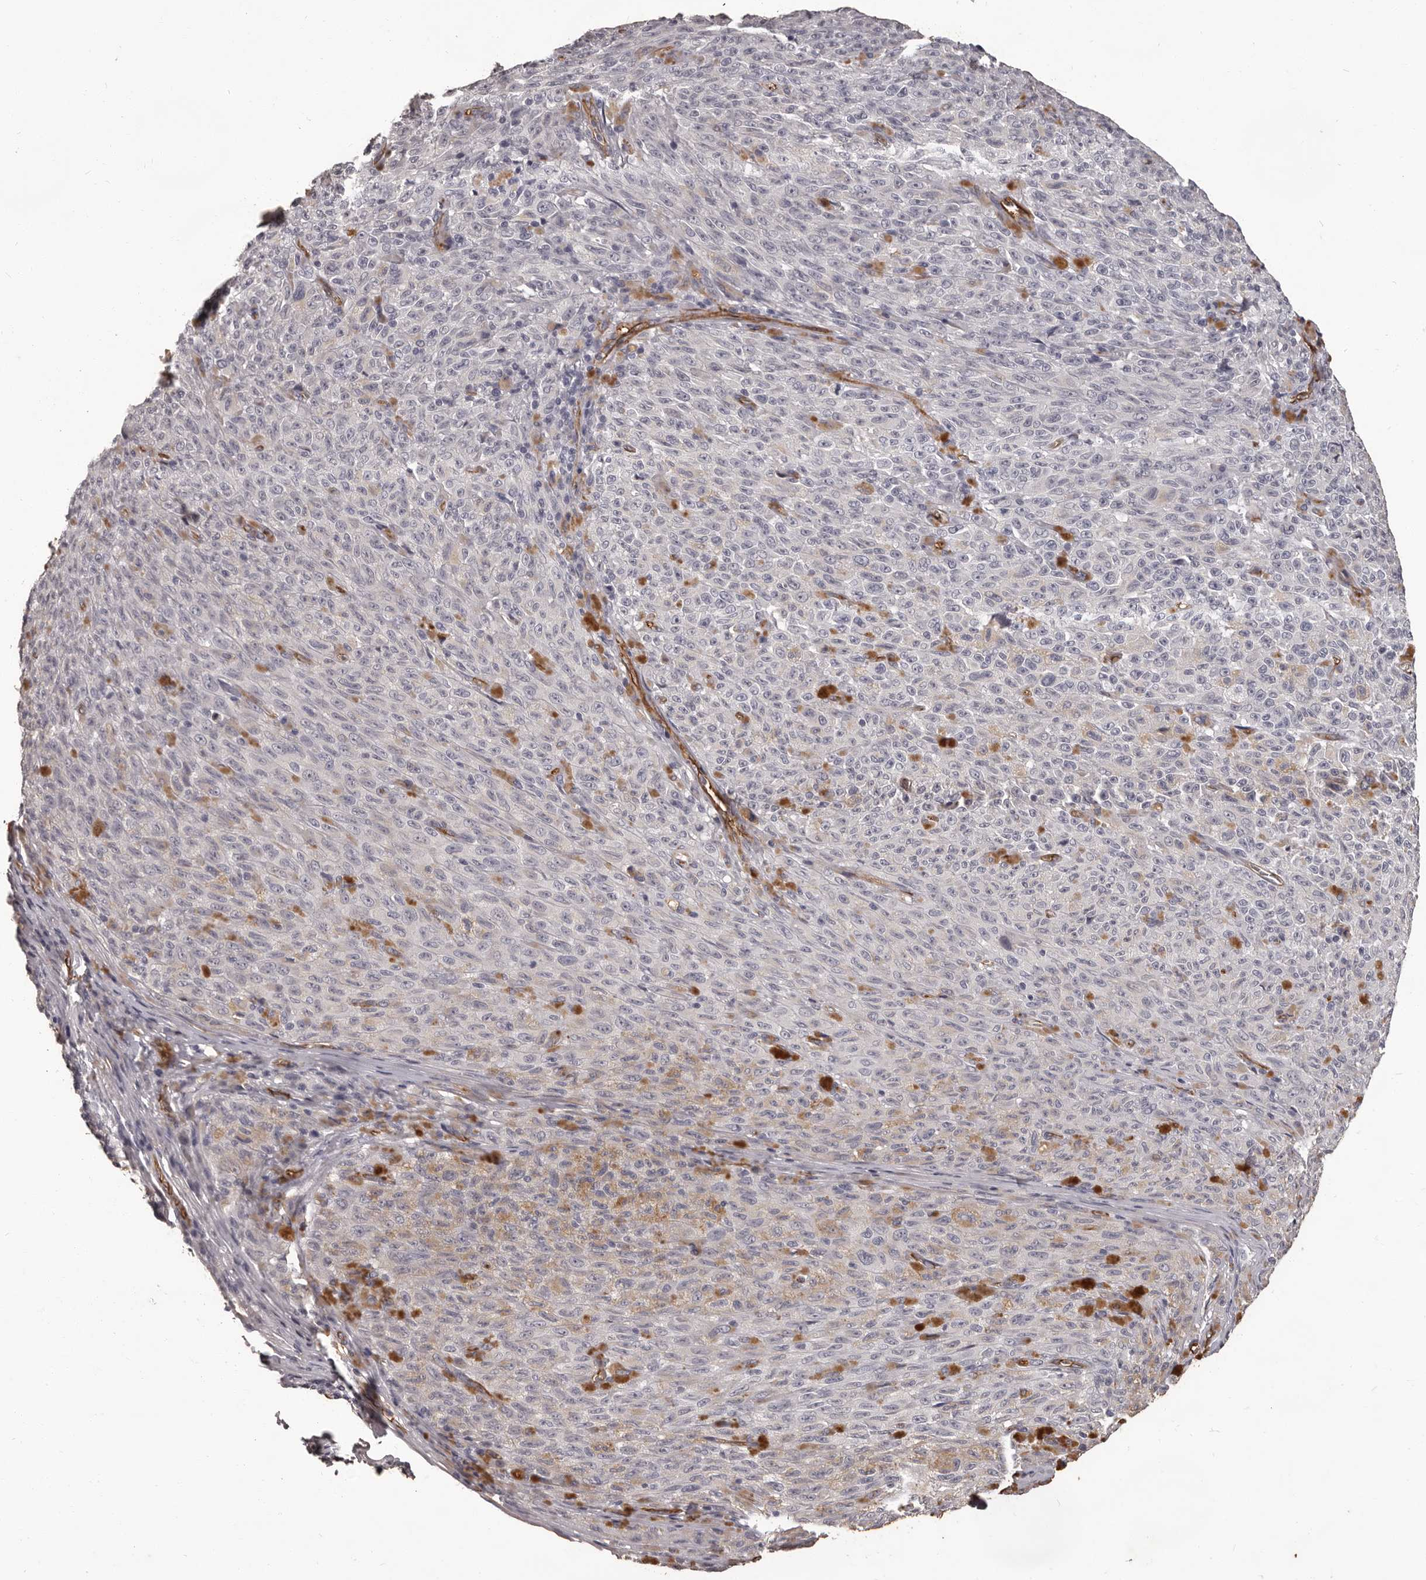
{"staining": {"intensity": "negative", "quantity": "none", "location": "none"}, "tissue": "melanoma", "cell_type": "Tumor cells", "image_type": "cancer", "snomed": [{"axis": "morphology", "description": "Malignant melanoma, NOS"}, {"axis": "topography", "description": "Skin"}], "caption": "Tumor cells are negative for brown protein staining in malignant melanoma. Brightfield microscopy of immunohistochemistry (IHC) stained with DAB (3,3'-diaminobenzidine) (brown) and hematoxylin (blue), captured at high magnification.", "gene": "GPR78", "patient": {"sex": "female", "age": 82}}